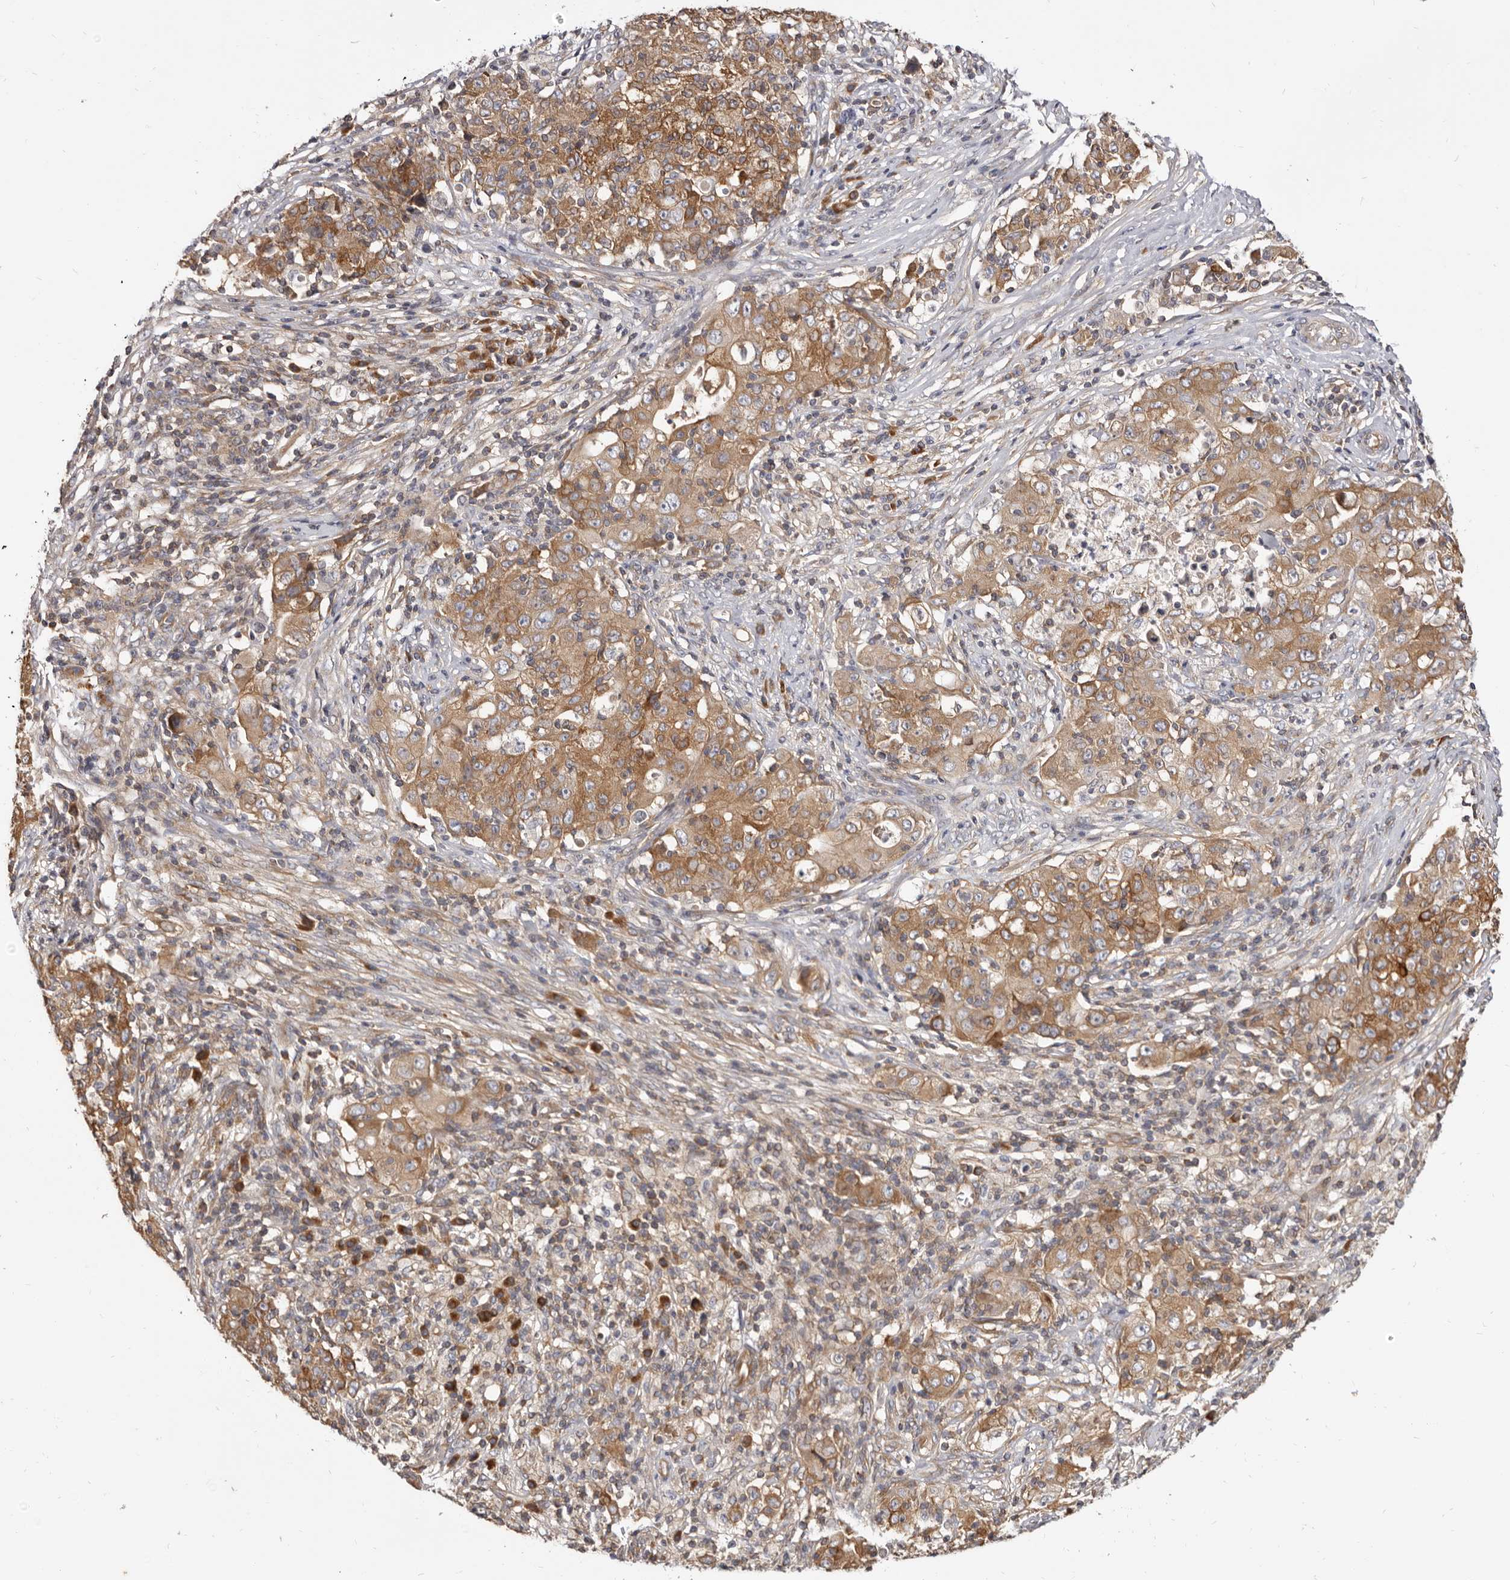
{"staining": {"intensity": "moderate", "quantity": ">75%", "location": "cytoplasmic/membranous"}, "tissue": "ovarian cancer", "cell_type": "Tumor cells", "image_type": "cancer", "snomed": [{"axis": "morphology", "description": "Carcinoma, endometroid"}, {"axis": "topography", "description": "Ovary"}], "caption": "Human ovarian cancer (endometroid carcinoma) stained with a brown dye reveals moderate cytoplasmic/membranous positive expression in about >75% of tumor cells.", "gene": "ADAMTS20", "patient": {"sex": "female", "age": 42}}